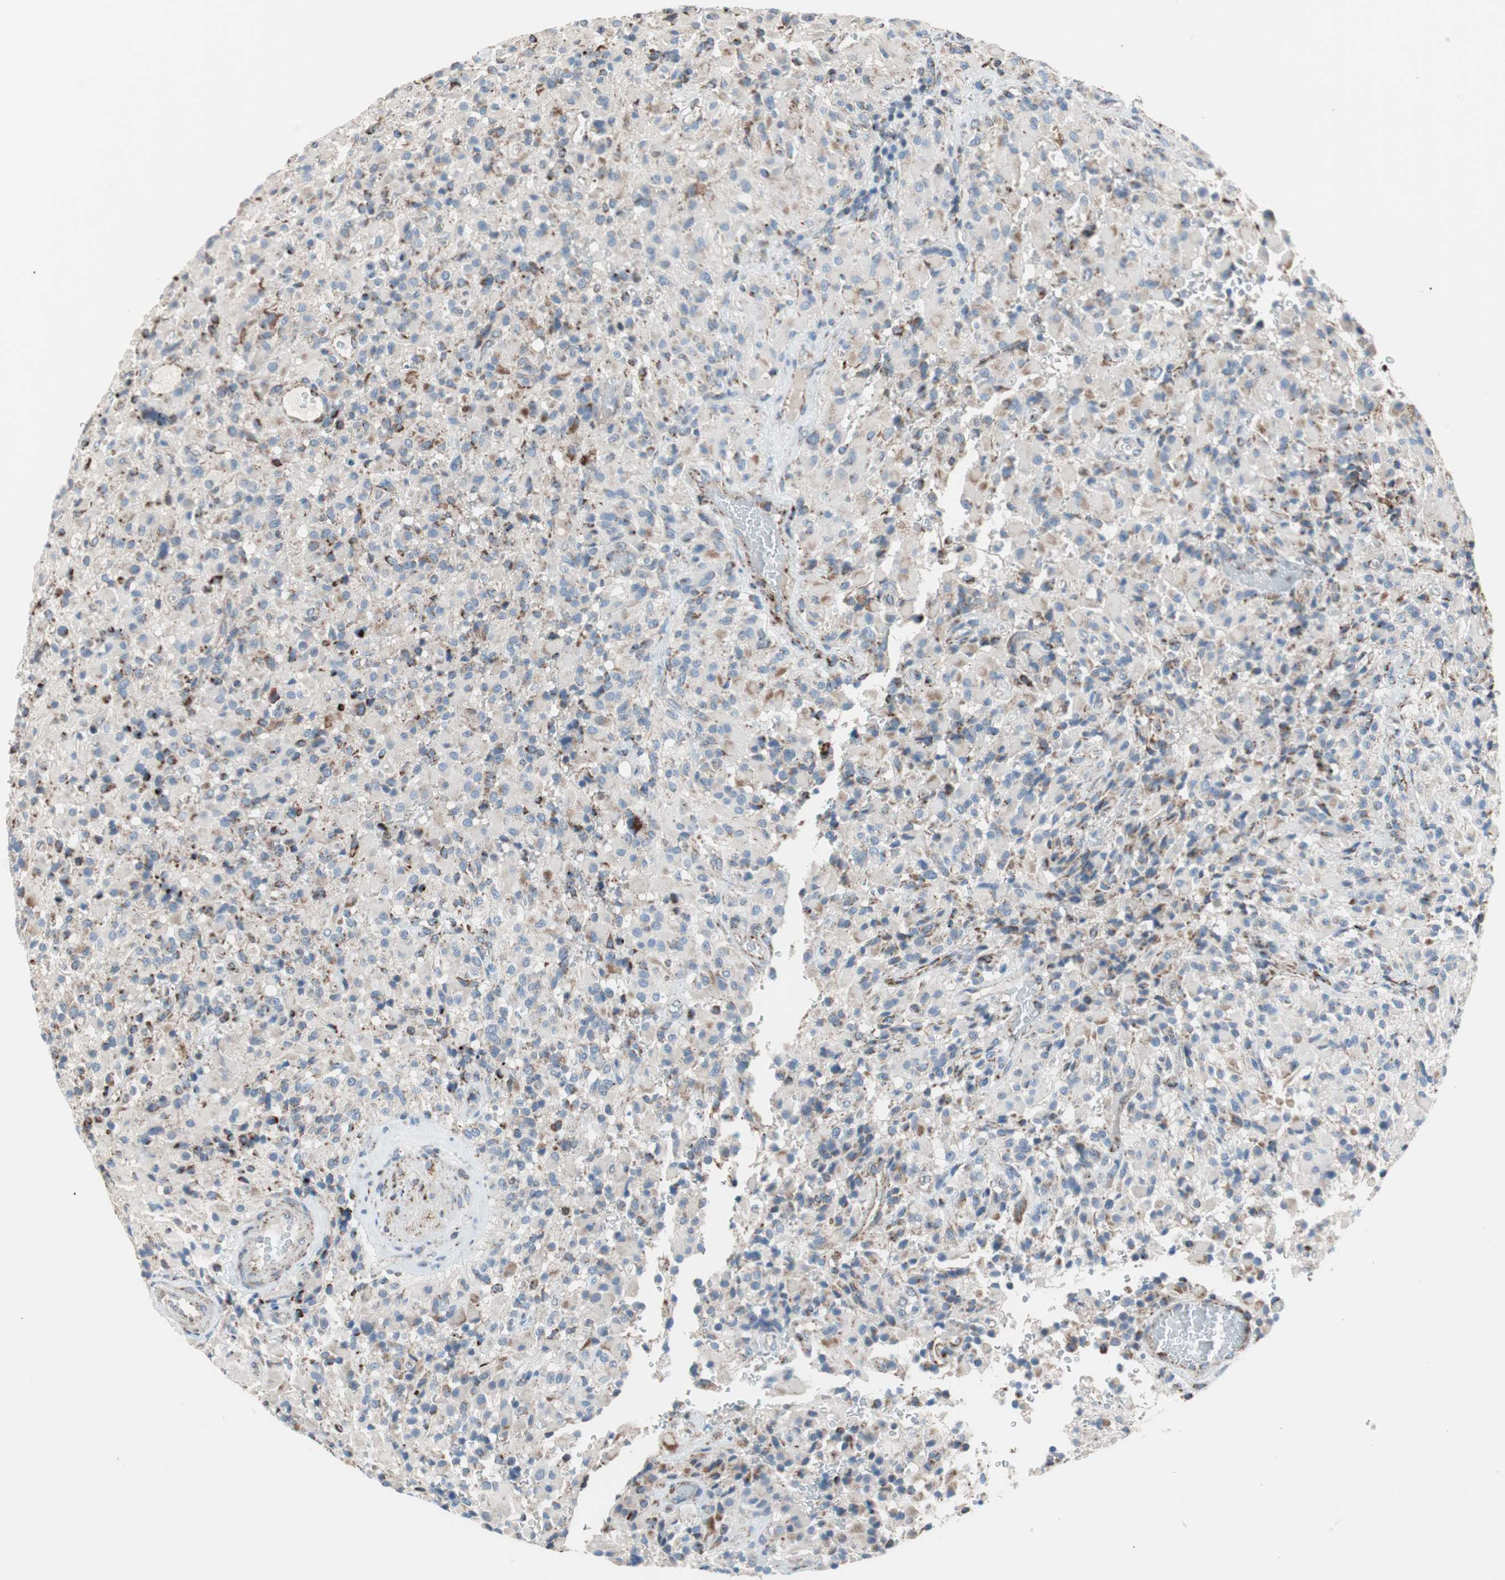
{"staining": {"intensity": "moderate", "quantity": "<25%", "location": "cytoplasmic/membranous"}, "tissue": "glioma", "cell_type": "Tumor cells", "image_type": "cancer", "snomed": [{"axis": "morphology", "description": "Glioma, malignant, High grade"}, {"axis": "topography", "description": "Brain"}], "caption": "Human glioma stained with a protein marker demonstrates moderate staining in tumor cells.", "gene": "PCSK4", "patient": {"sex": "male", "age": 71}}